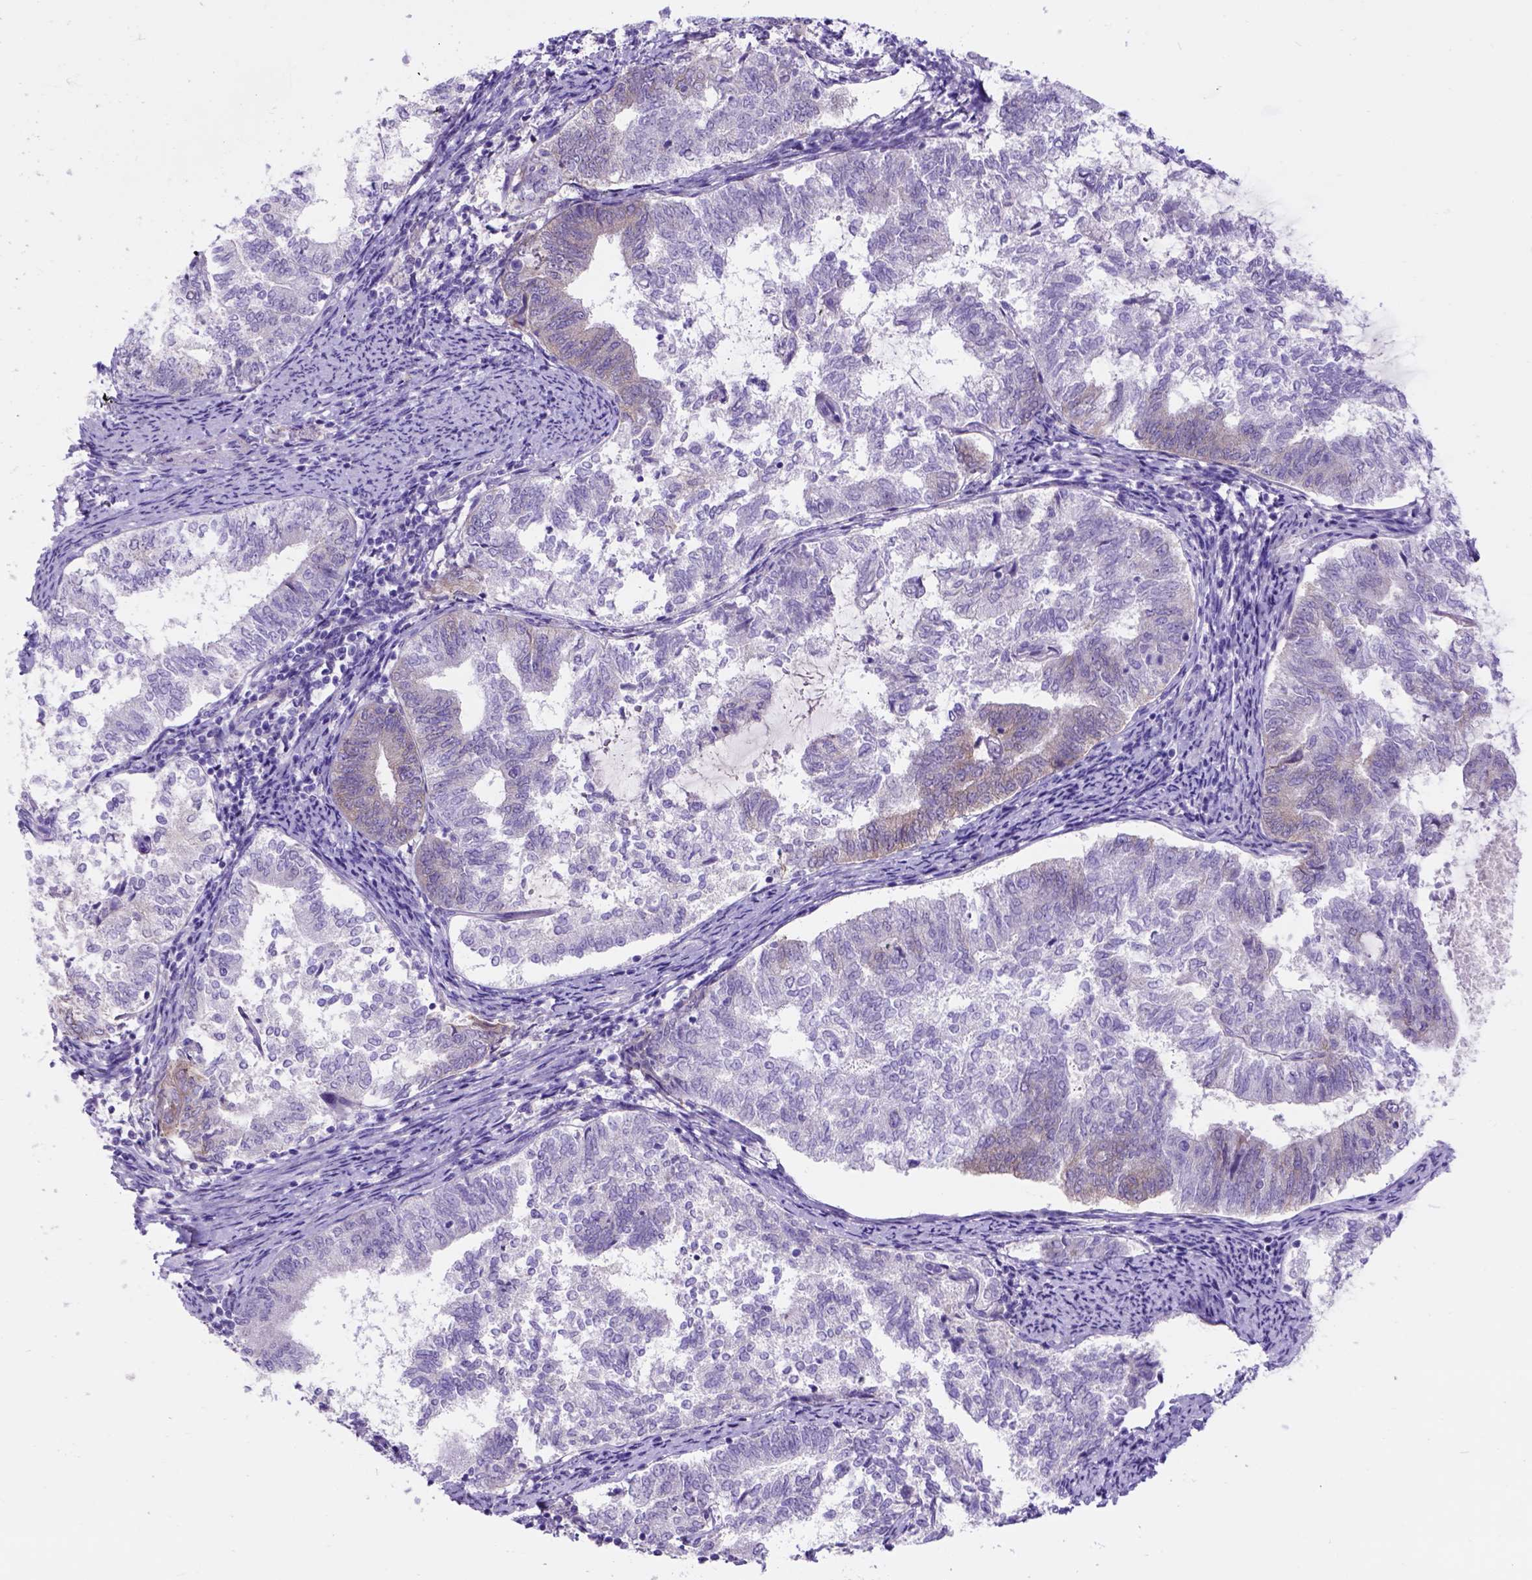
{"staining": {"intensity": "negative", "quantity": "none", "location": "none"}, "tissue": "endometrial cancer", "cell_type": "Tumor cells", "image_type": "cancer", "snomed": [{"axis": "morphology", "description": "Adenocarcinoma, NOS"}, {"axis": "topography", "description": "Endometrium"}], "caption": "Protein analysis of endometrial cancer (adenocarcinoma) demonstrates no significant expression in tumor cells.", "gene": "EGFR", "patient": {"sex": "female", "age": 65}}